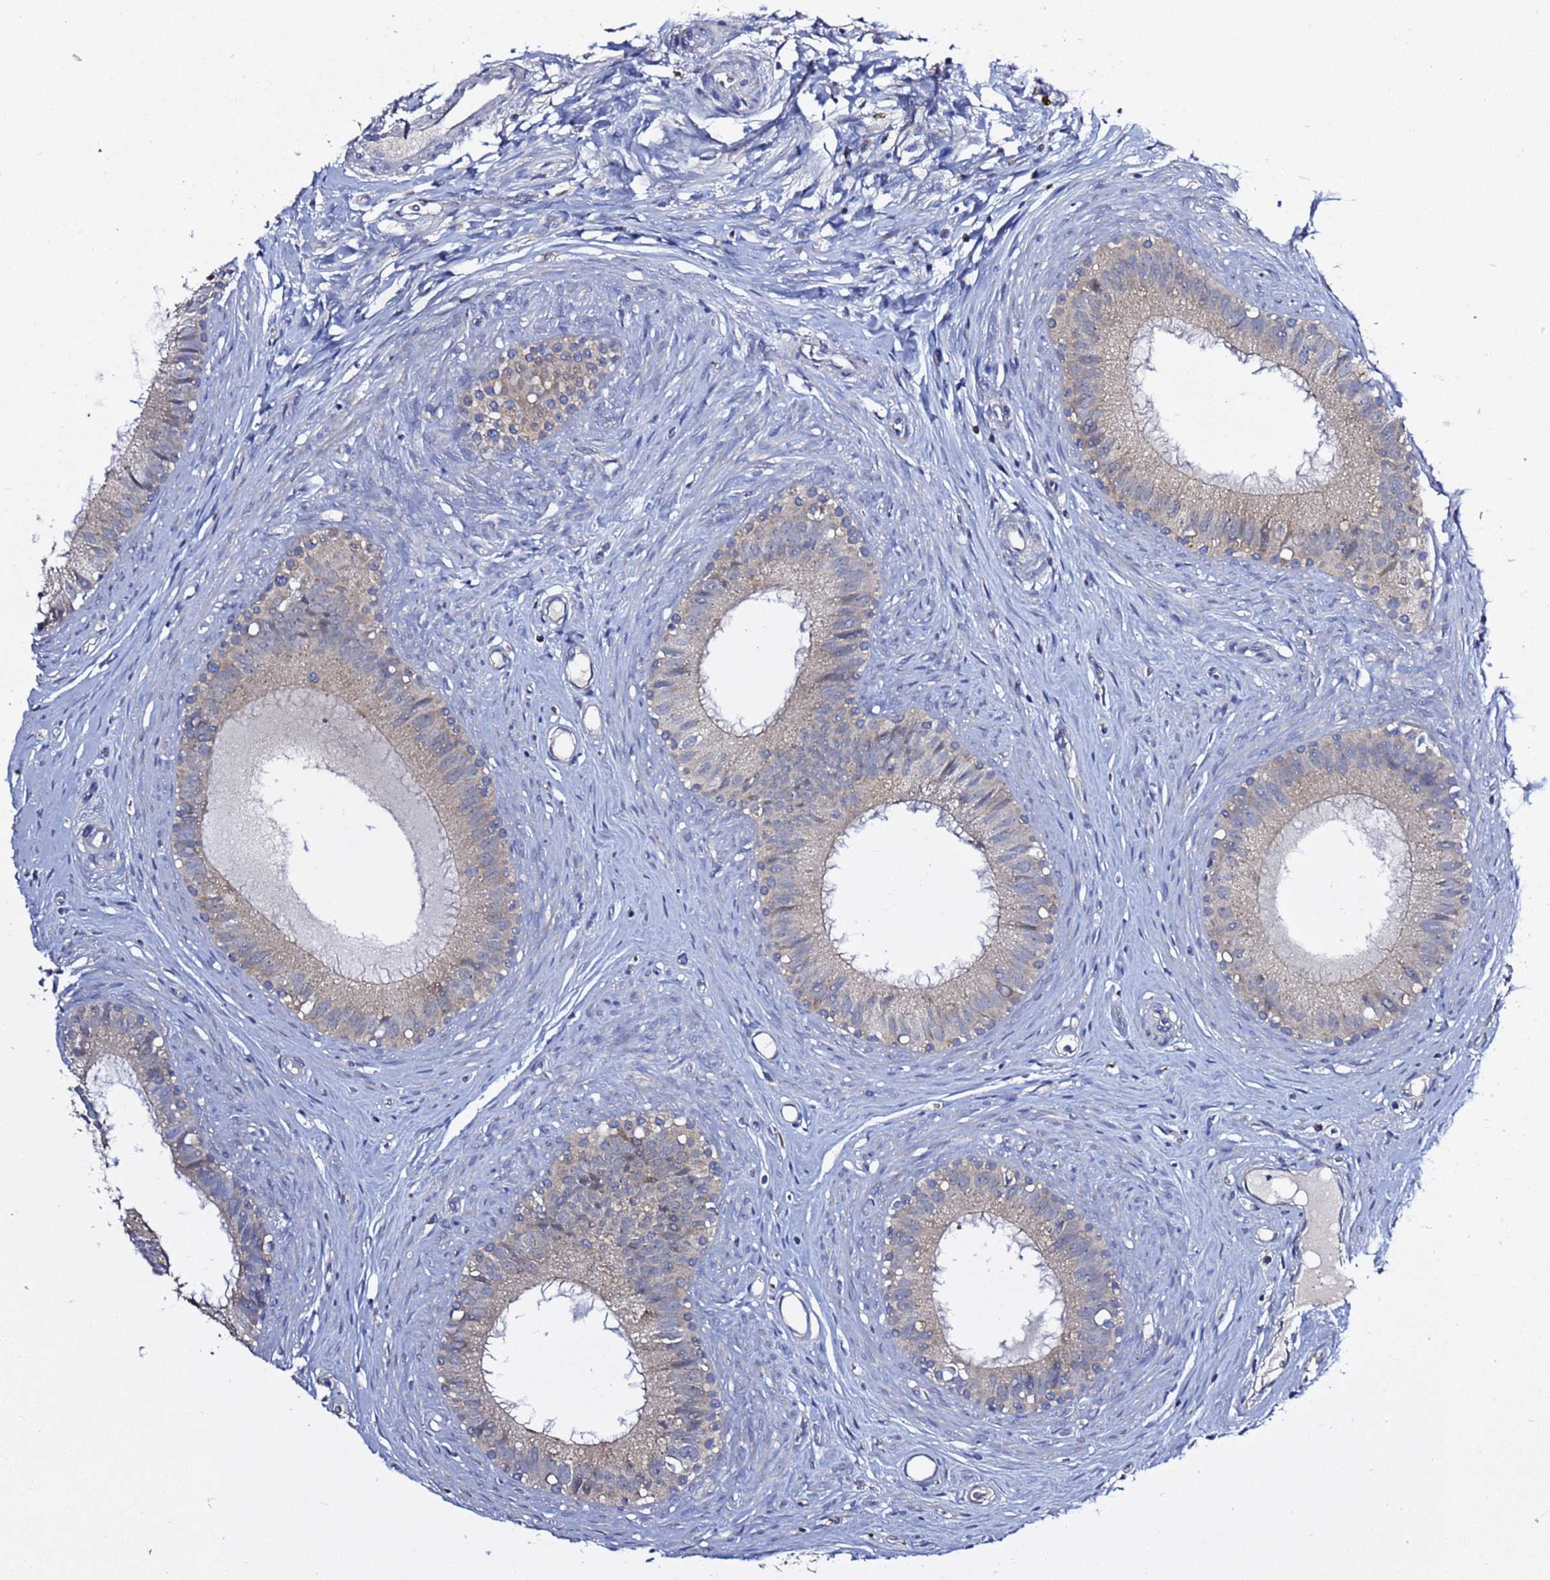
{"staining": {"intensity": "weak", "quantity": "<25%", "location": "cytoplasmic/membranous"}, "tissue": "epididymis", "cell_type": "Glandular cells", "image_type": "normal", "snomed": [{"axis": "morphology", "description": "Normal tissue, NOS"}, {"axis": "topography", "description": "Epididymis"}], "caption": "A photomicrograph of human epididymis is negative for staining in glandular cells. (DAB immunohistochemistry with hematoxylin counter stain).", "gene": "RABL2A", "patient": {"sex": "male", "age": 80}}